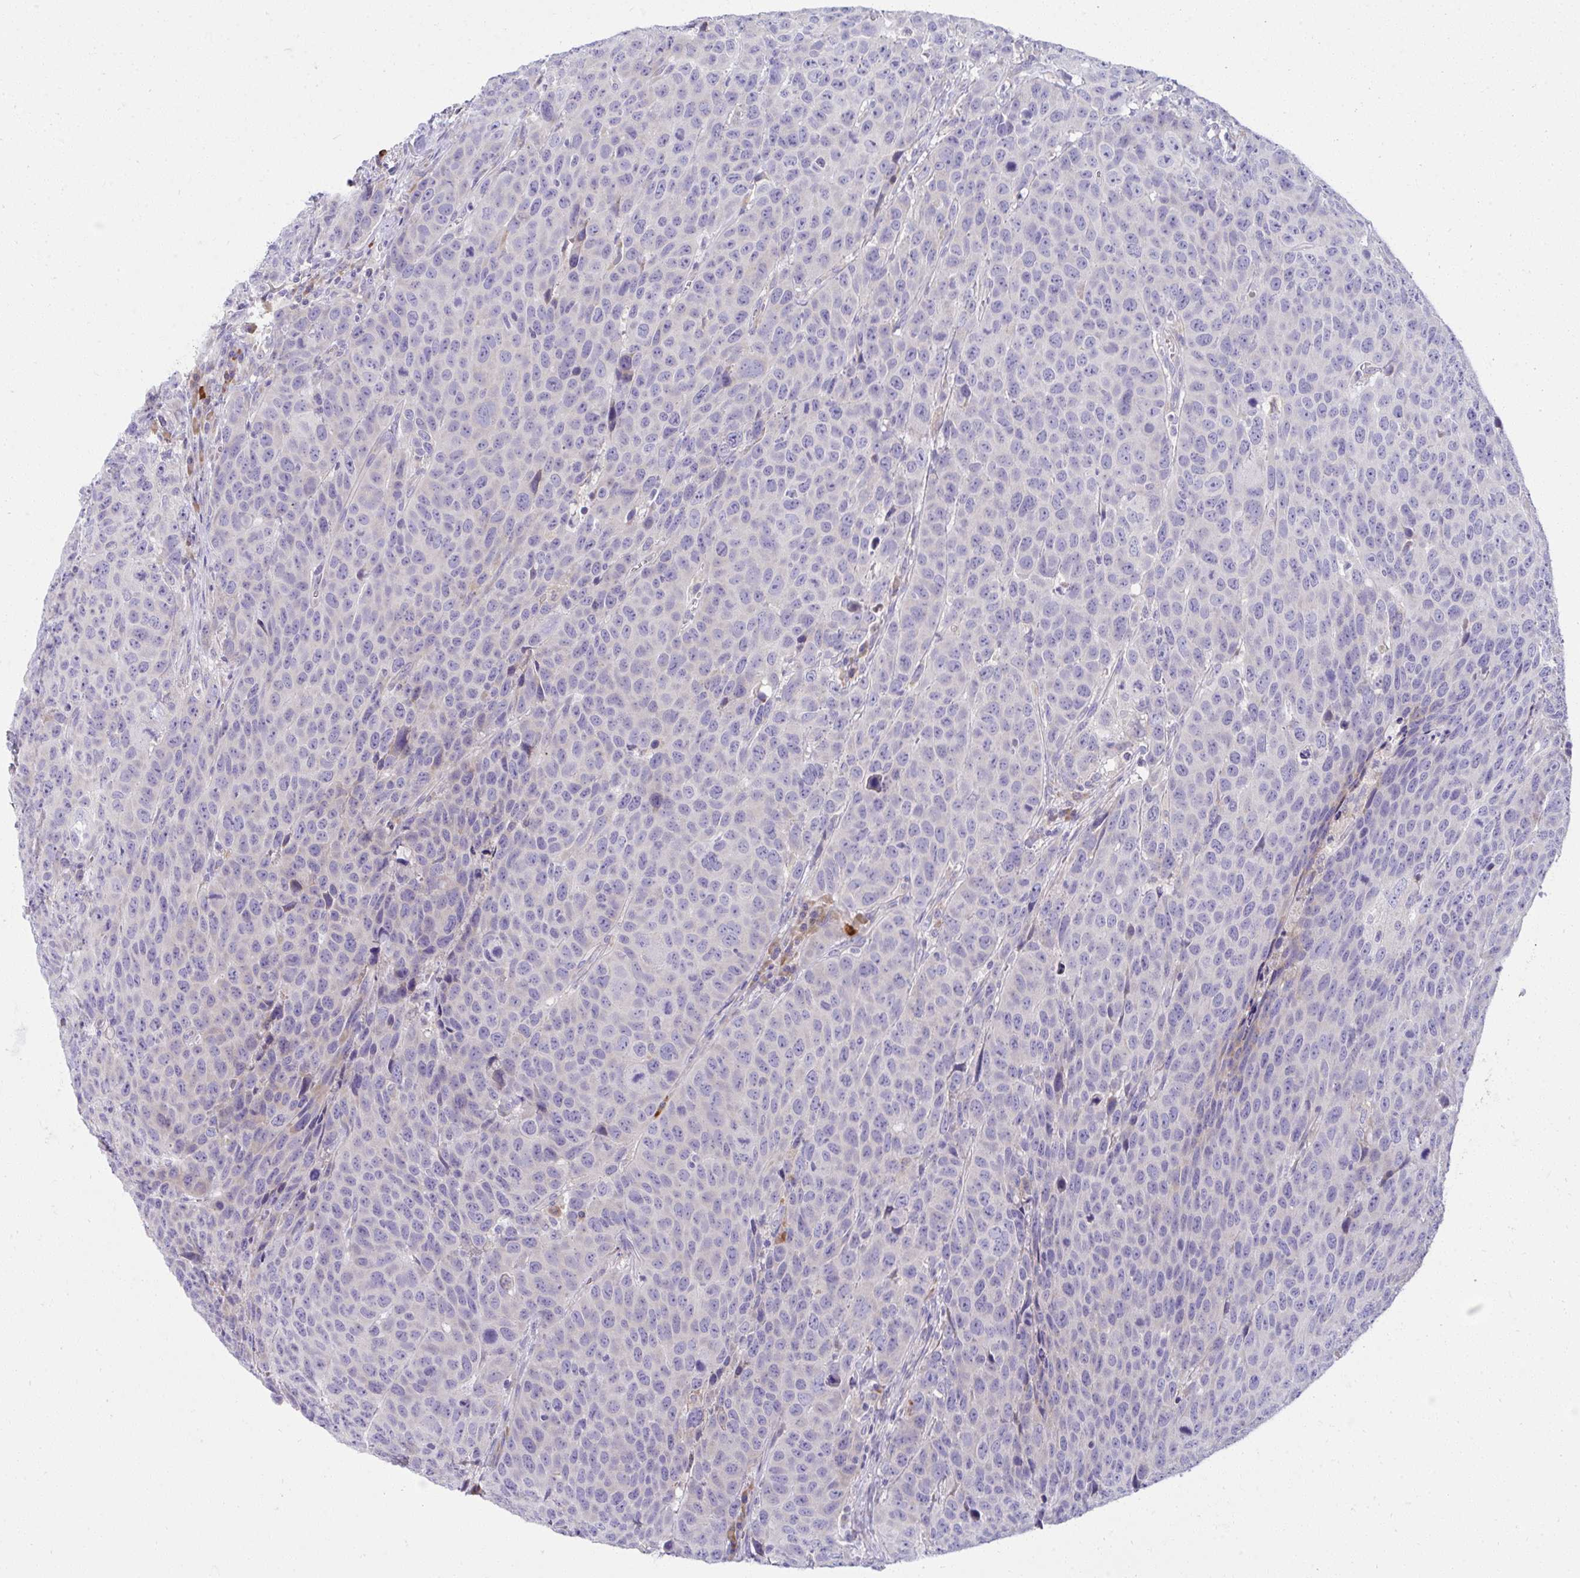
{"staining": {"intensity": "negative", "quantity": "none", "location": "none"}, "tissue": "head and neck cancer", "cell_type": "Tumor cells", "image_type": "cancer", "snomed": [{"axis": "morphology", "description": "Squamous cell carcinoma, NOS"}, {"axis": "topography", "description": "Head-Neck"}], "caption": "This photomicrograph is of head and neck squamous cell carcinoma stained with immunohistochemistry (IHC) to label a protein in brown with the nuclei are counter-stained blue. There is no positivity in tumor cells.", "gene": "FASLG", "patient": {"sex": "male", "age": 66}}